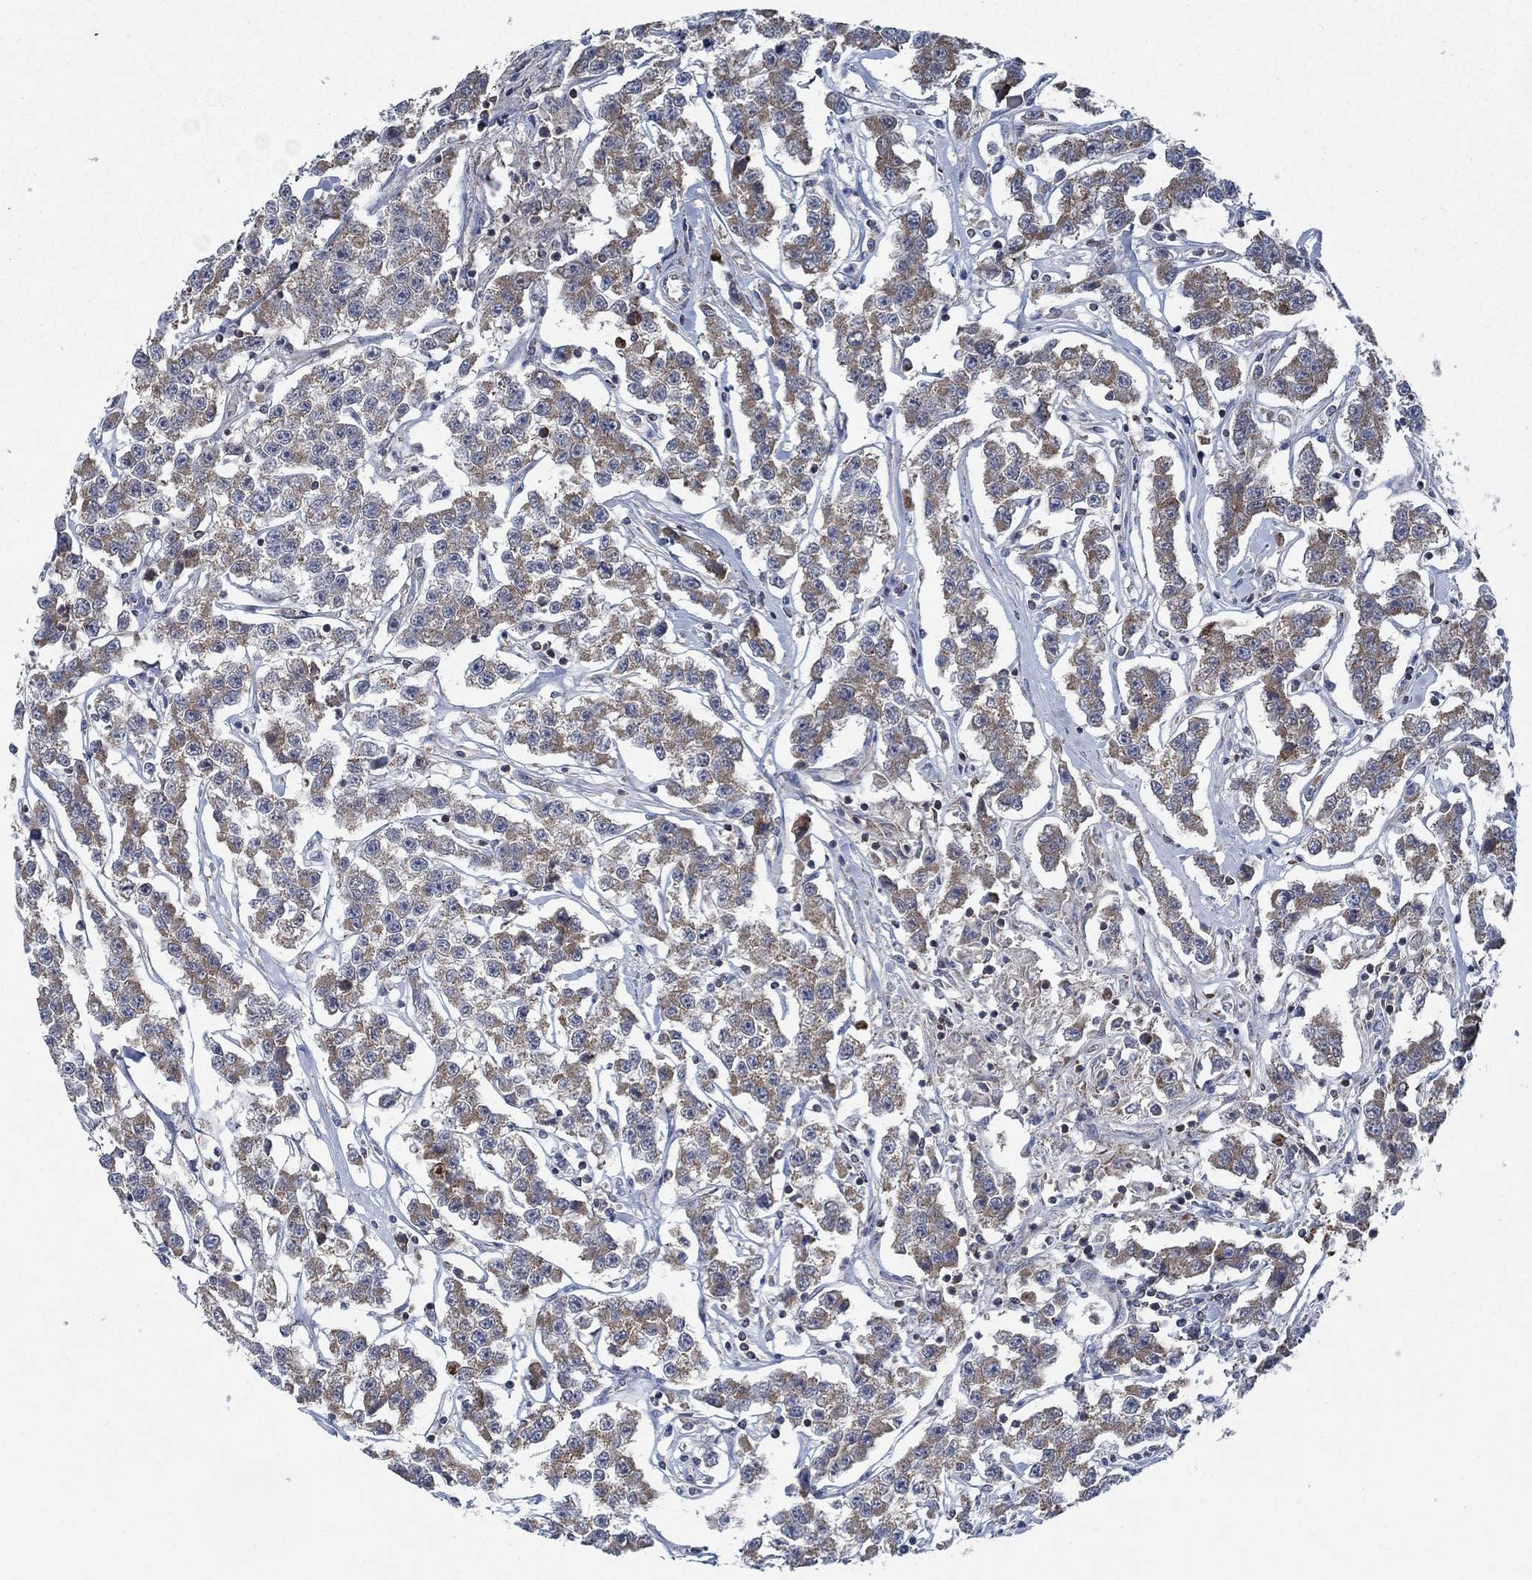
{"staining": {"intensity": "moderate", "quantity": "25%-75%", "location": "cytoplasmic/membranous"}, "tissue": "testis cancer", "cell_type": "Tumor cells", "image_type": "cancer", "snomed": [{"axis": "morphology", "description": "Seminoma, NOS"}, {"axis": "topography", "description": "Testis"}], "caption": "This micrograph shows testis seminoma stained with IHC to label a protein in brown. The cytoplasmic/membranous of tumor cells show moderate positivity for the protein. Nuclei are counter-stained blue.", "gene": "STXBP6", "patient": {"sex": "male", "age": 59}}